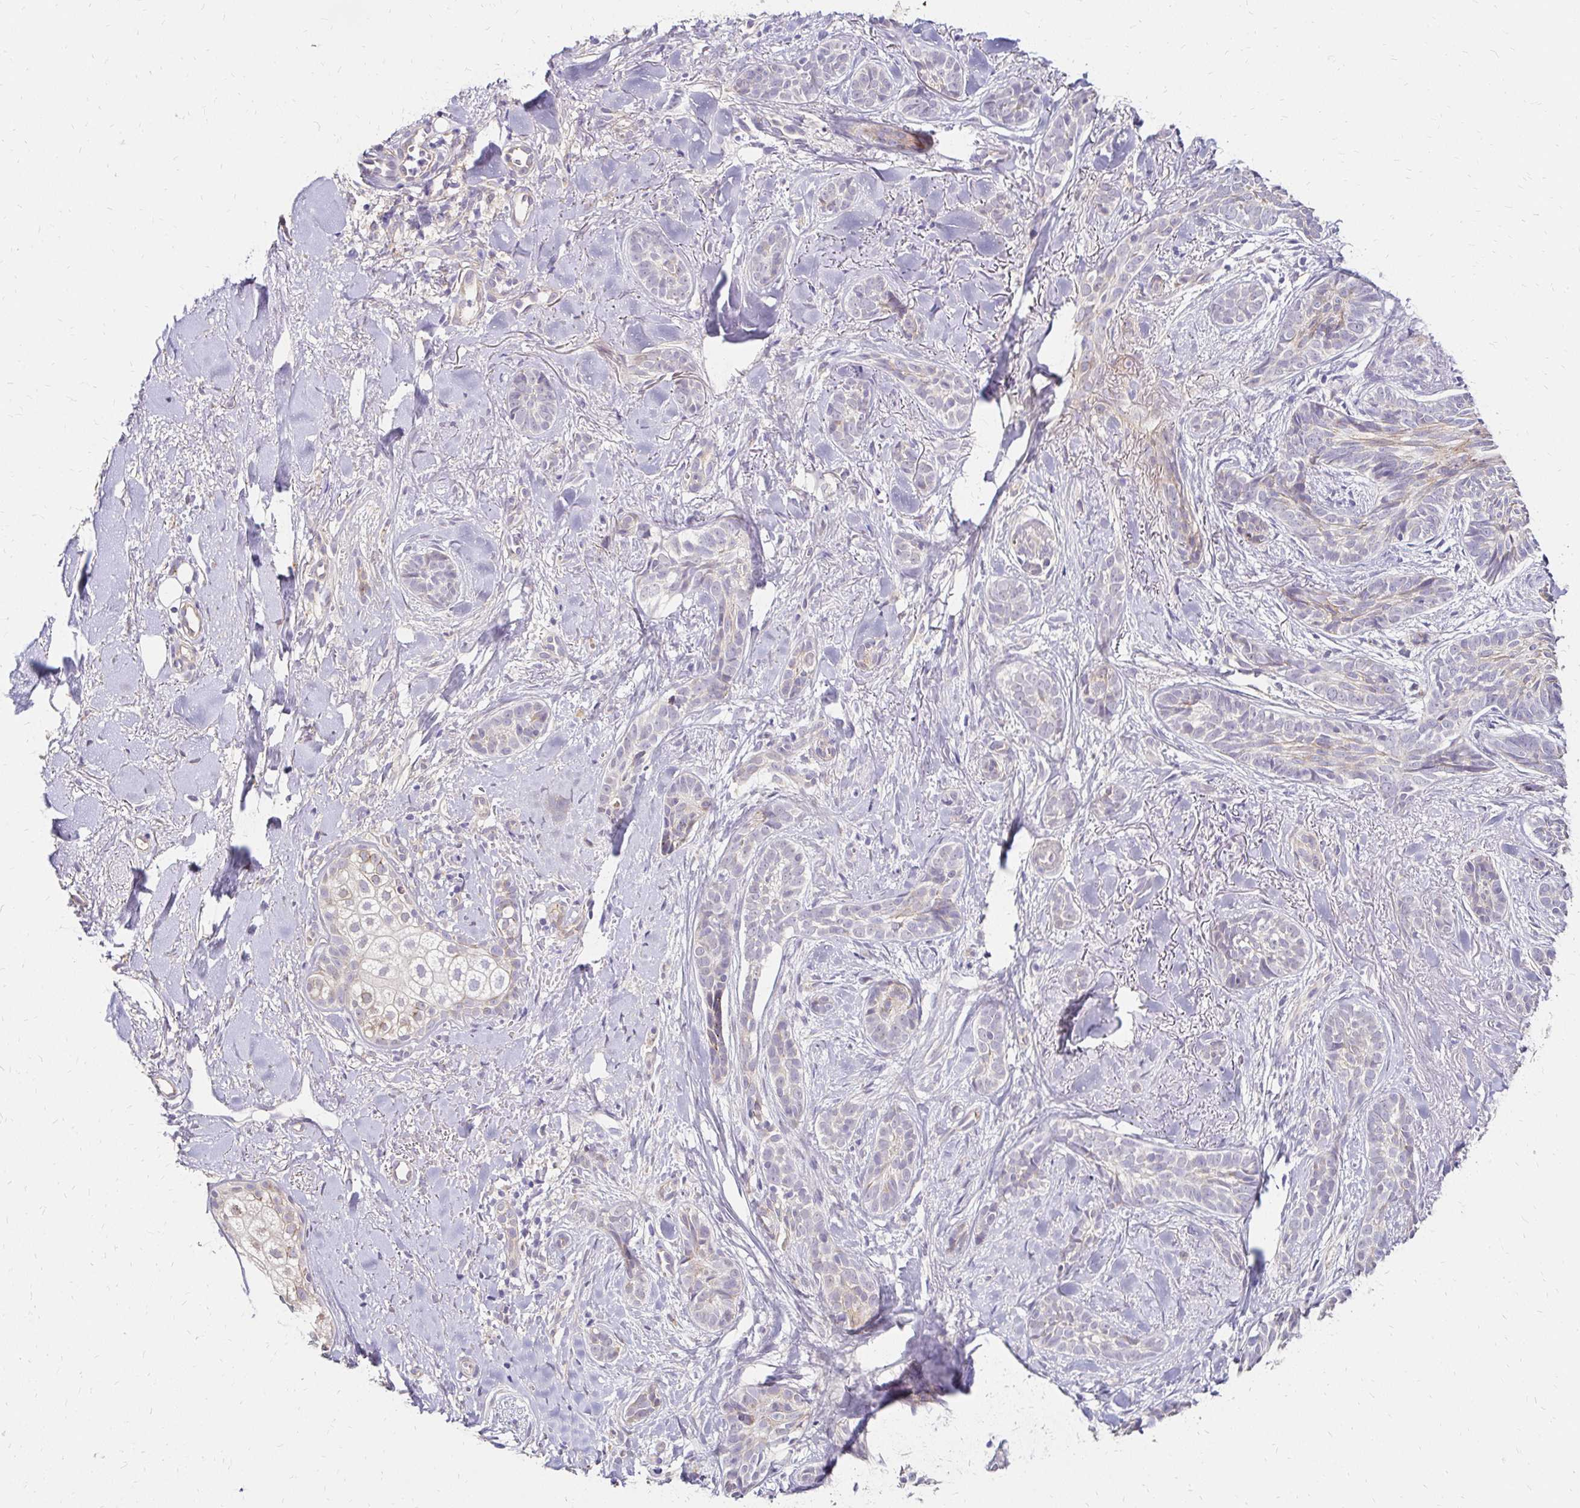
{"staining": {"intensity": "negative", "quantity": "none", "location": "none"}, "tissue": "skin cancer", "cell_type": "Tumor cells", "image_type": "cancer", "snomed": [{"axis": "morphology", "description": "Basal cell carcinoma"}, {"axis": "morphology", "description": "BCC, high aggressive"}, {"axis": "topography", "description": "Skin"}], "caption": "Tumor cells are negative for protein expression in human skin bcc,  high aggressive. (DAB (3,3'-diaminobenzidine) IHC visualized using brightfield microscopy, high magnification).", "gene": "PRIMA1", "patient": {"sex": "female", "age": 79}}